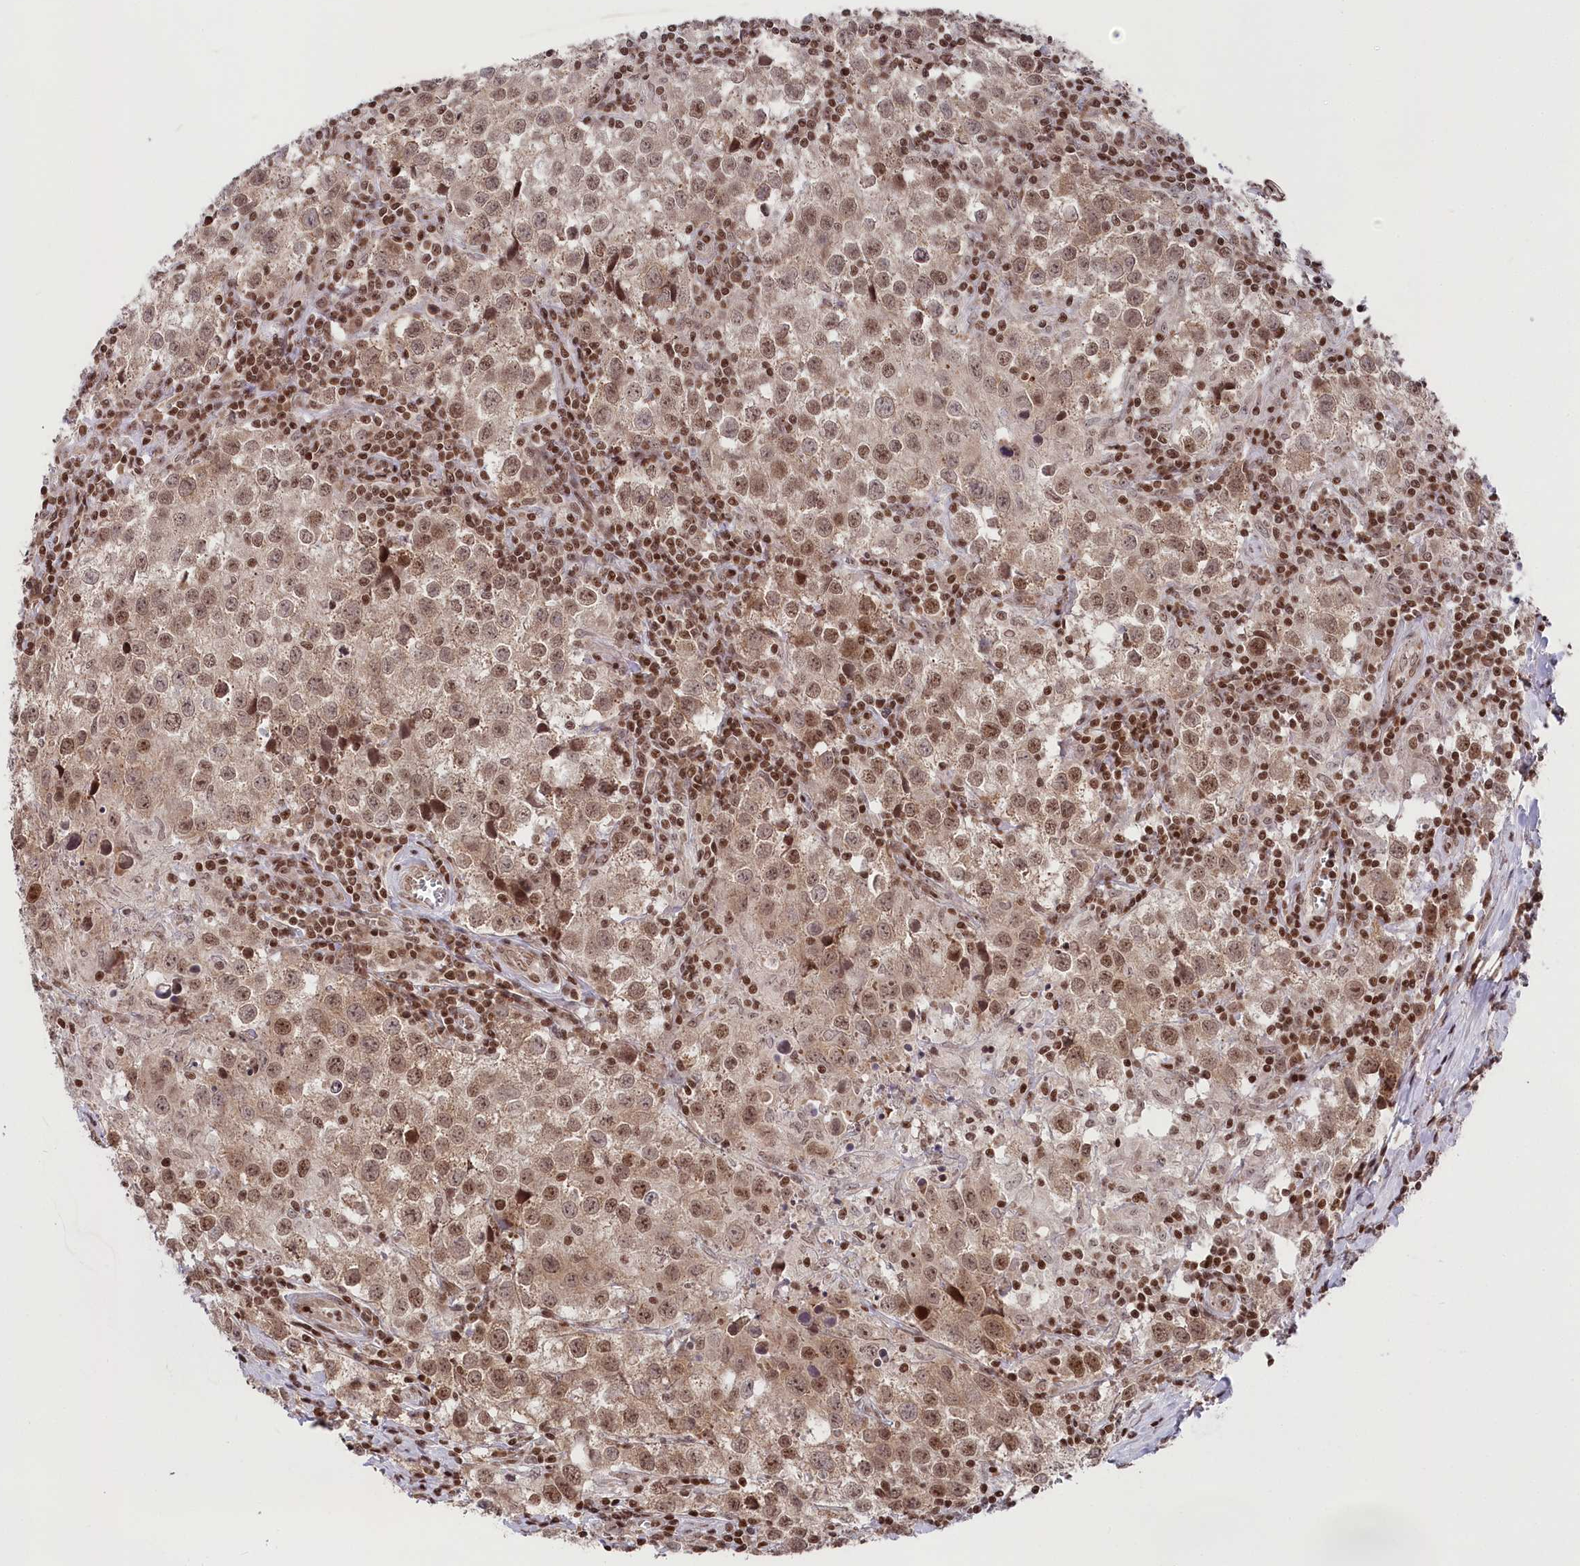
{"staining": {"intensity": "moderate", "quantity": ">75%", "location": "nuclear"}, "tissue": "testis cancer", "cell_type": "Tumor cells", "image_type": "cancer", "snomed": [{"axis": "morphology", "description": "Seminoma, NOS"}, {"axis": "morphology", "description": "Carcinoma, Embryonal, NOS"}, {"axis": "topography", "description": "Testis"}], "caption": "About >75% of tumor cells in human seminoma (testis) display moderate nuclear protein expression as visualized by brown immunohistochemical staining.", "gene": "CGGBP1", "patient": {"sex": "male", "age": 43}}